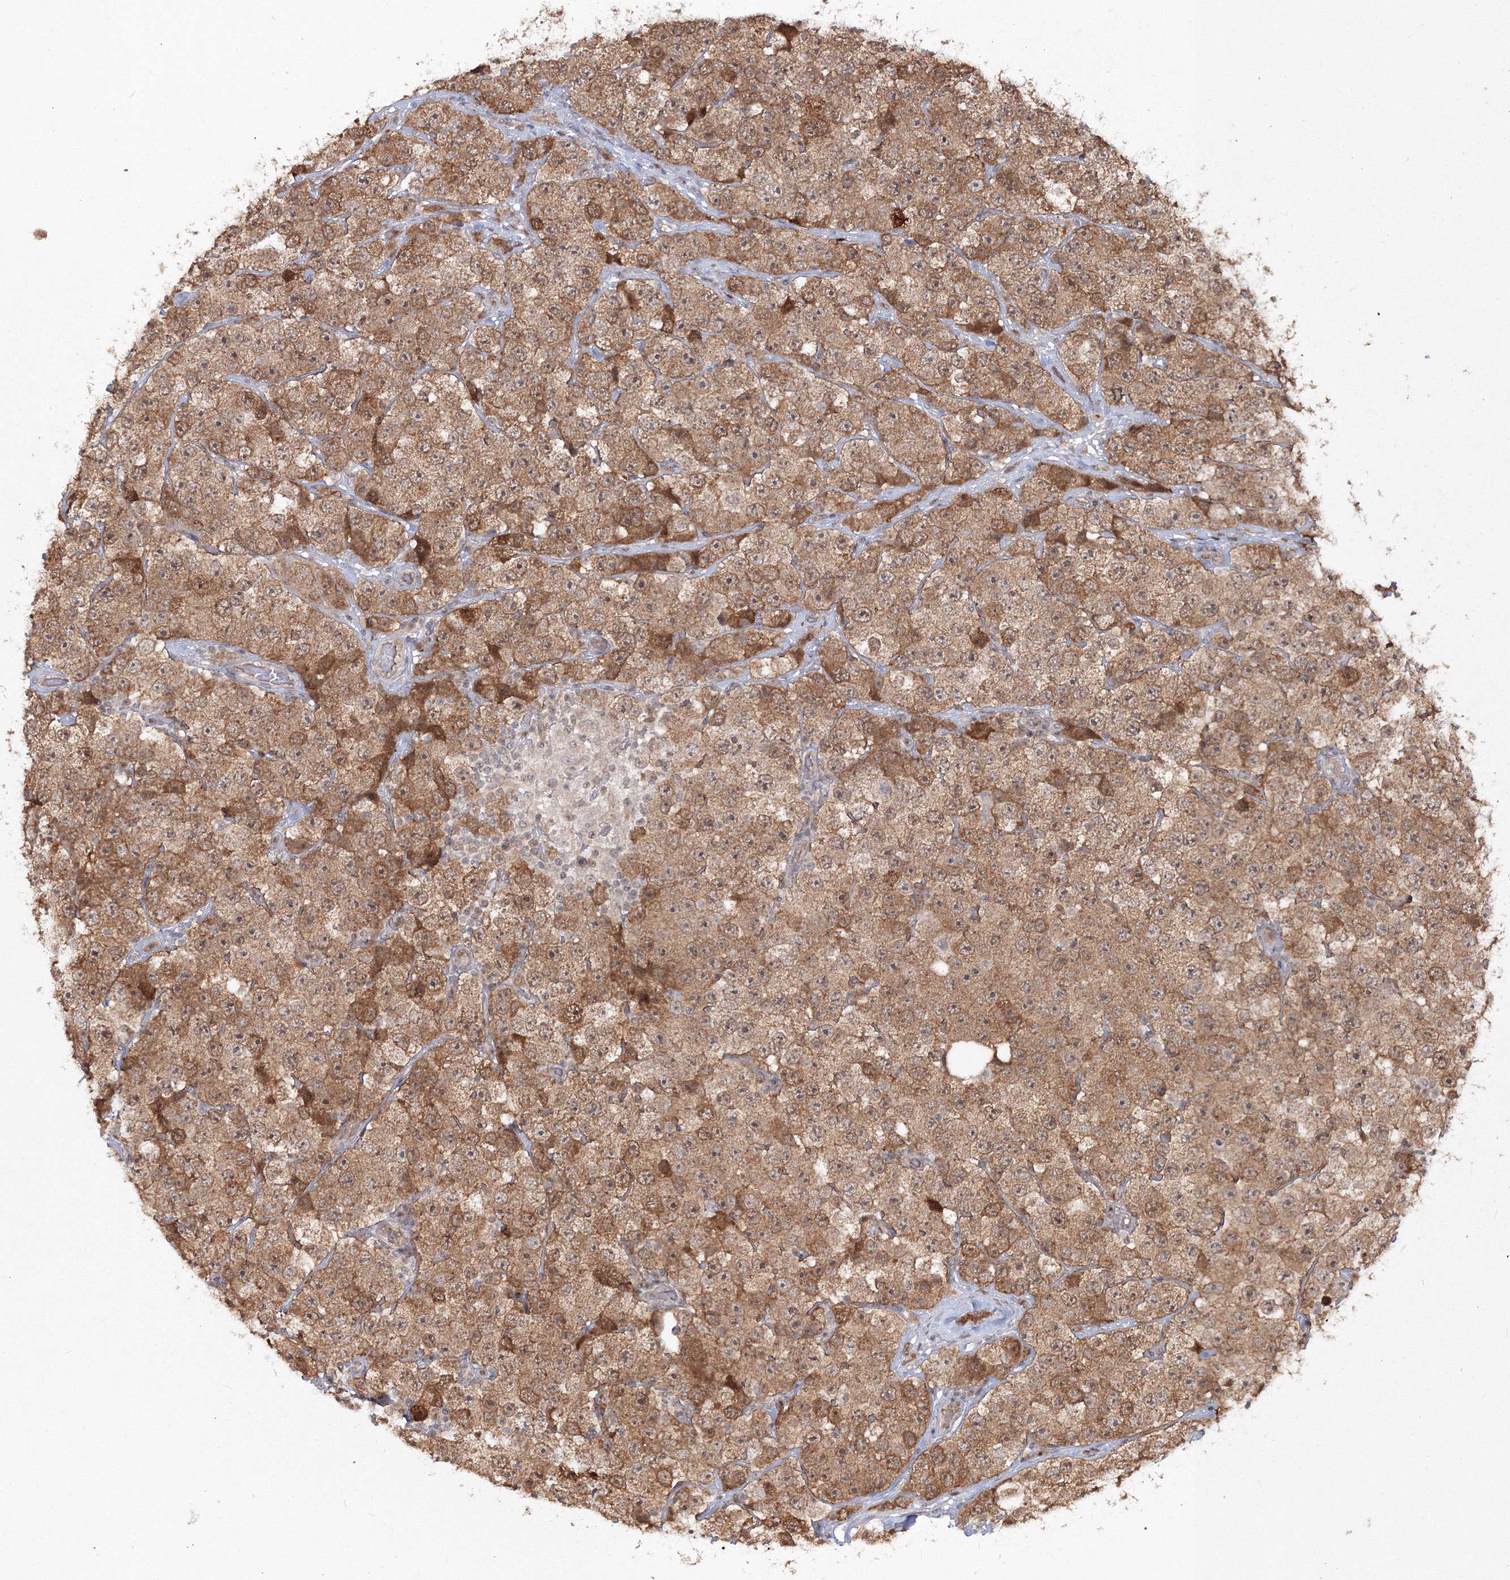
{"staining": {"intensity": "moderate", "quantity": ">75%", "location": "cytoplasmic/membranous"}, "tissue": "testis cancer", "cell_type": "Tumor cells", "image_type": "cancer", "snomed": [{"axis": "morphology", "description": "Seminoma, NOS"}, {"axis": "topography", "description": "Testis"}], "caption": "DAB immunohistochemical staining of human testis cancer (seminoma) reveals moderate cytoplasmic/membranous protein staining in about >75% of tumor cells. Using DAB (3,3'-diaminobenzidine) (brown) and hematoxylin (blue) stains, captured at high magnification using brightfield microscopy.", "gene": "ZFAND6", "patient": {"sex": "male", "age": 28}}